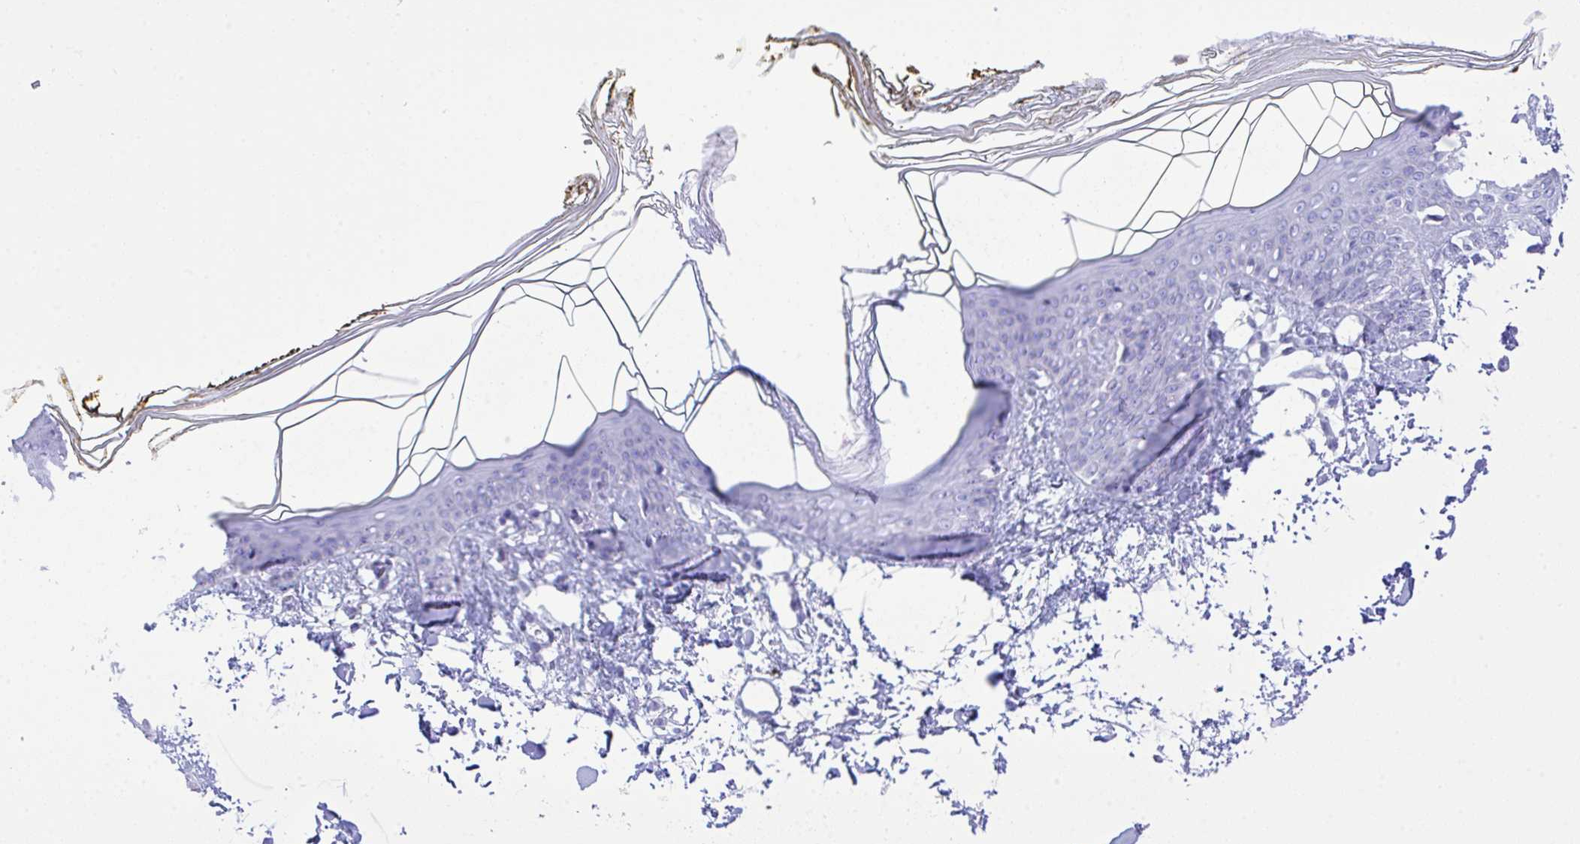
{"staining": {"intensity": "negative", "quantity": "none", "location": "none"}, "tissue": "skin", "cell_type": "Fibroblasts", "image_type": "normal", "snomed": [{"axis": "morphology", "description": "Normal tissue, NOS"}, {"axis": "topography", "description": "Skin"}], "caption": "Micrograph shows no protein staining in fibroblasts of benign skin. (DAB immunohistochemistry with hematoxylin counter stain).", "gene": "SELENOV", "patient": {"sex": "female", "age": 34}}